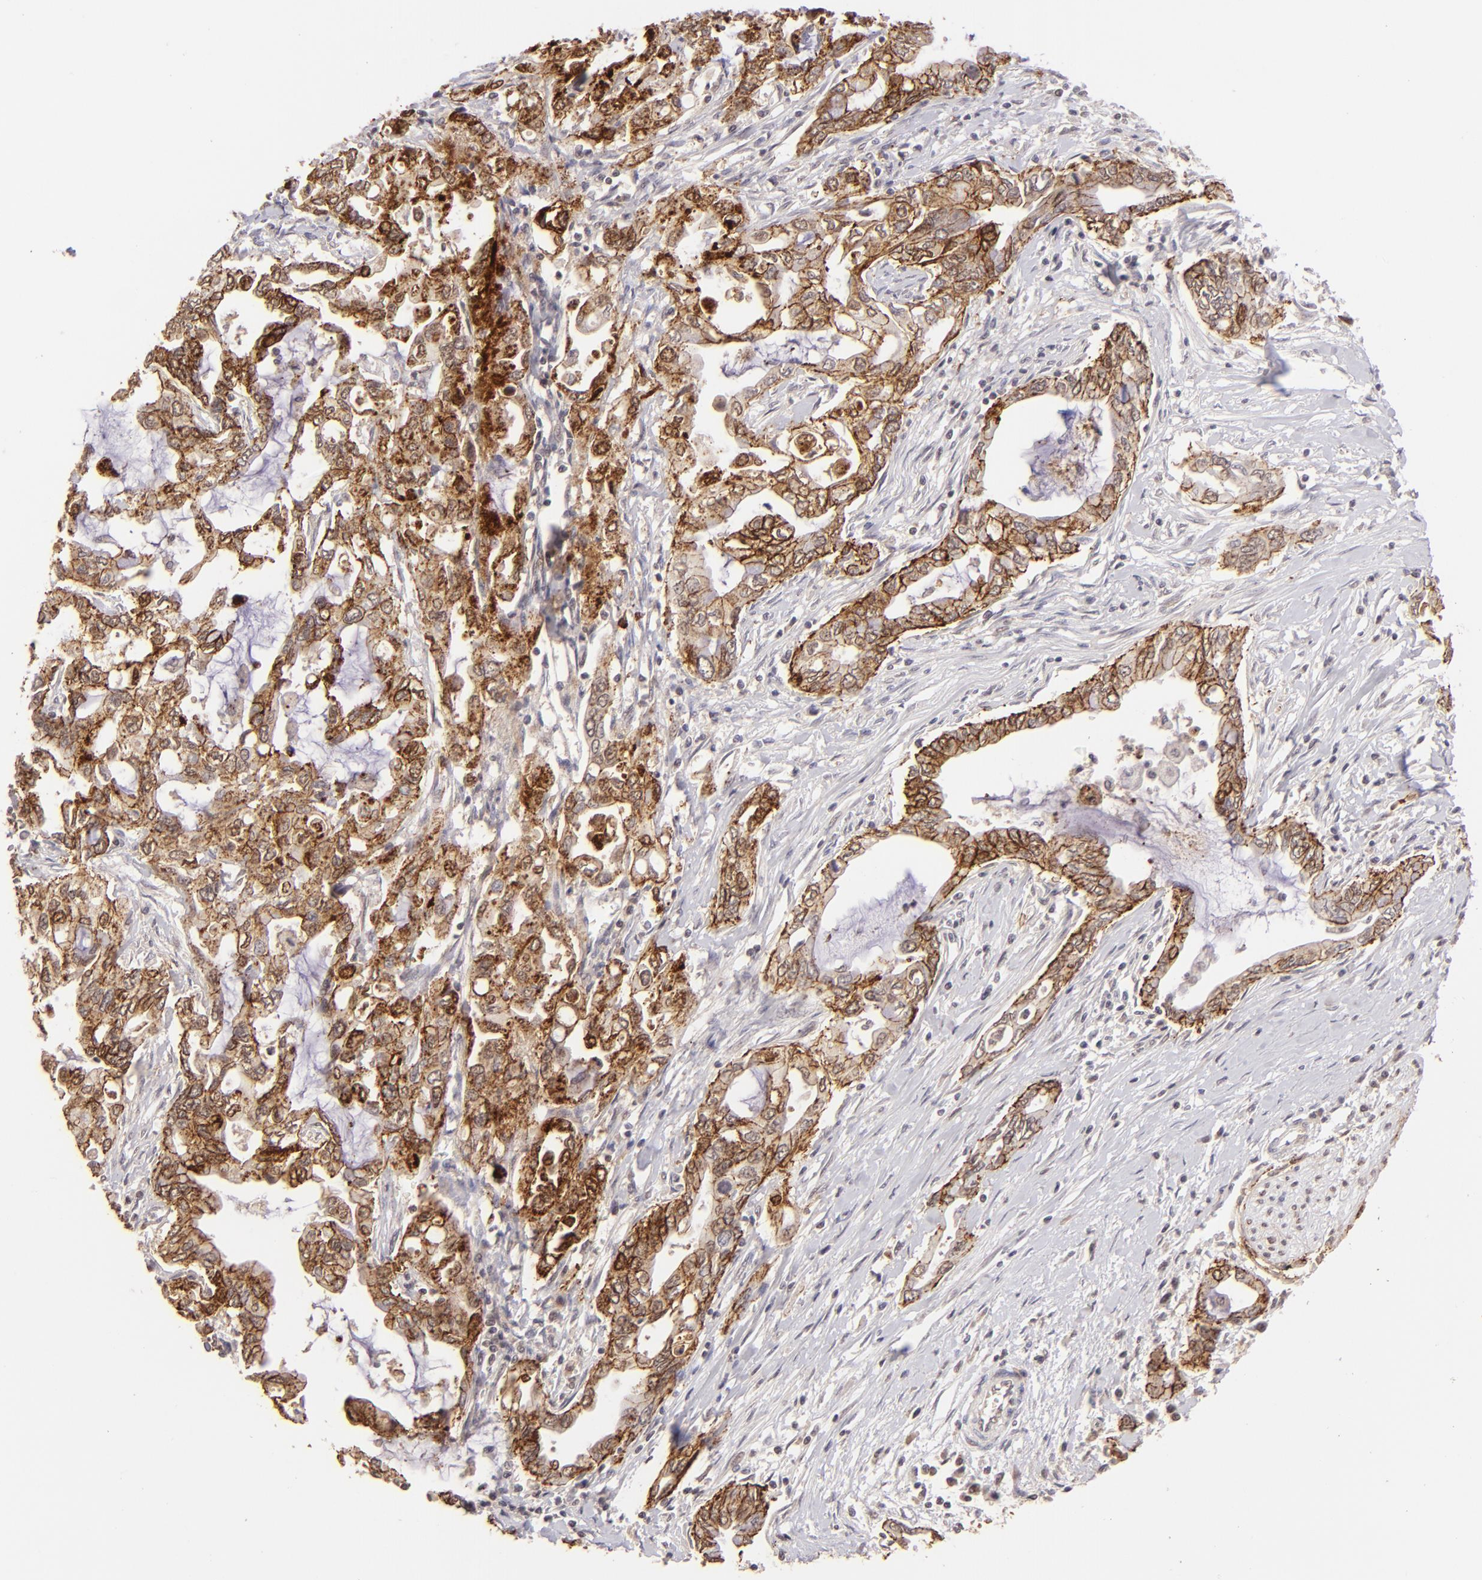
{"staining": {"intensity": "moderate", "quantity": ">75%", "location": "cytoplasmic/membranous"}, "tissue": "pancreatic cancer", "cell_type": "Tumor cells", "image_type": "cancer", "snomed": [{"axis": "morphology", "description": "Adenocarcinoma, NOS"}, {"axis": "topography", "description": "Pancreas"}], "caption": "Moderate cytoplasmic/membranous expression for a protein is appreciated in about >75% of tumor cells of pancreatic adenocarcinoma using IHC.", "gene": "CLDN1", "patient": {"sex": "female", "age": 57}}